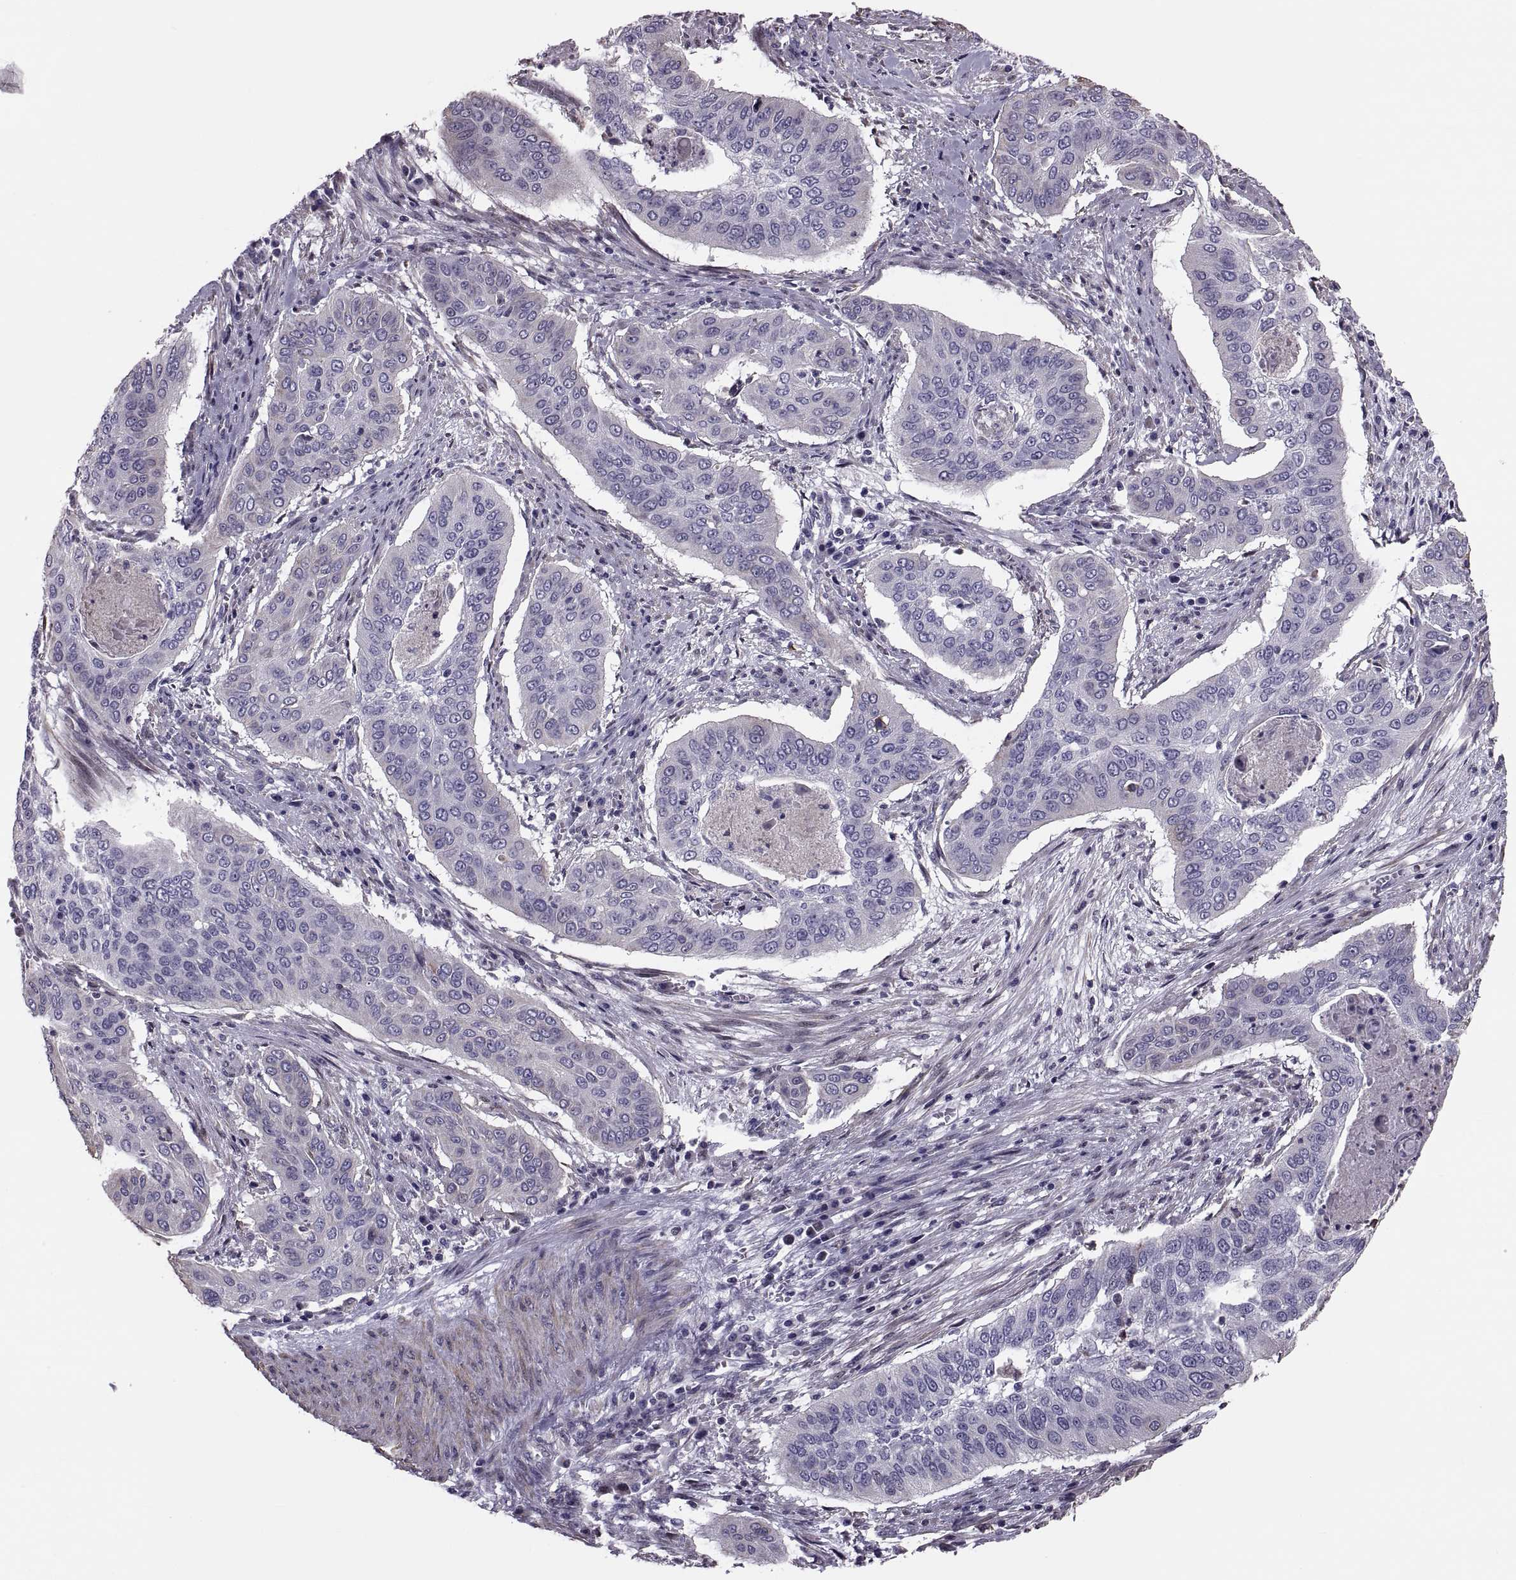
{"staining": {"intensity": "negative", "quantity": "none", "location": "none"}, "tissue": "cervical cancer", "cell_type": "Tumor cells", "image_type": "cancer", "snomed": [{"axis": "morphology", "description": "Squamous cell carcinoma, NOS"}, {"axis": "topography", "description": "Cervix"}], "caption": "Tumor cells show no significant expression in cervical cancer. (IHC, brightfield microscopy, high magnification).", "gene": "ANO1", "patient": {"sex": "female", "age": 39}}